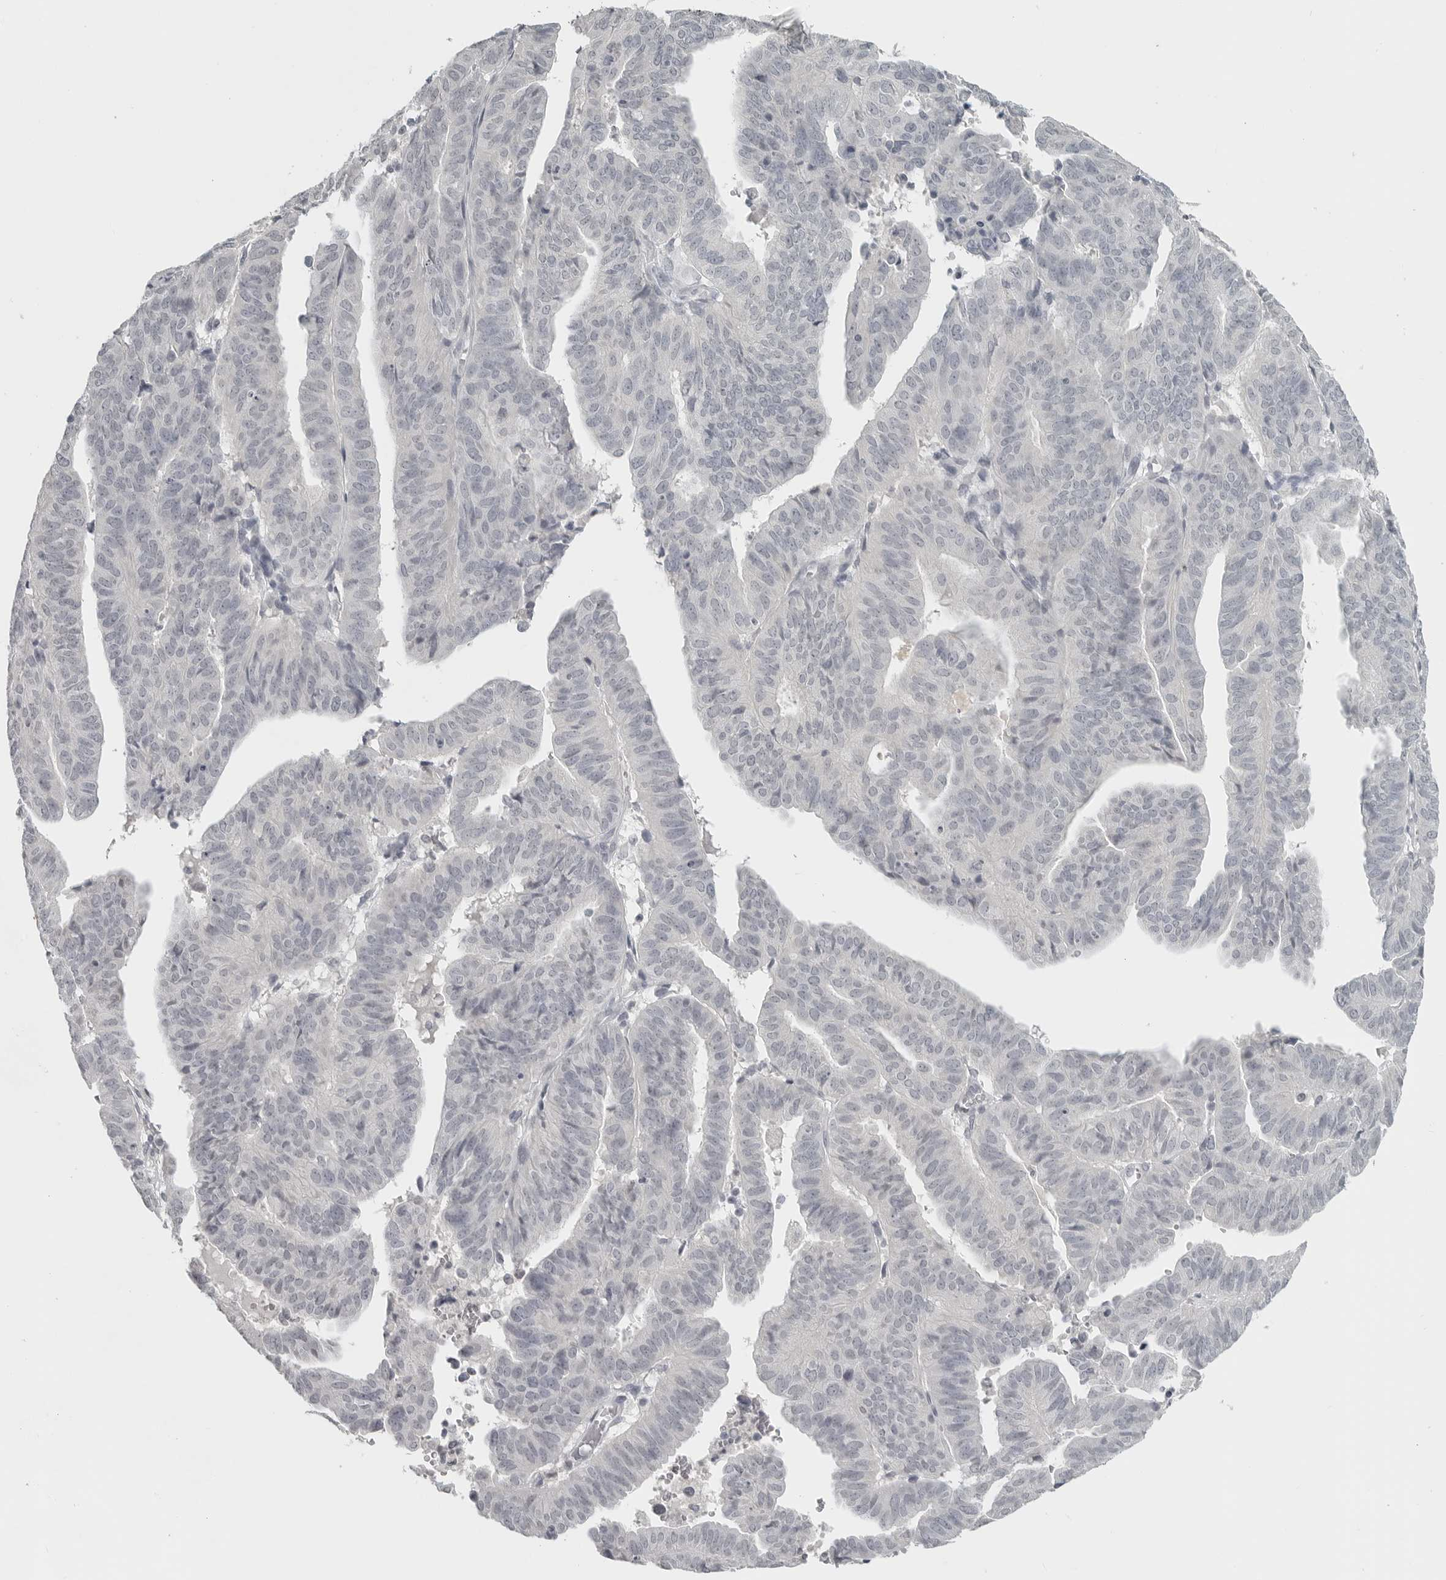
{"staining": {"intensity": "negative", "quantity": "none", "location": "none"}, "tissue": "endometrial cancer", "cell_type": "Tumor cells", "image_type": "cancer", "snomed": [{"axis": "morphology", "description": "Adenocarcinoma, NOS"}, {"axis": "topography", "description": "Uterus"}], "caption": "High power microscopy histopathology image of an immunohistochemistry photomicrograph of endometrial cancer, revealing no significant staining in tumor cells.", "gene": "BPIFA1", "patient": {"sex": "female", "age": 77}}